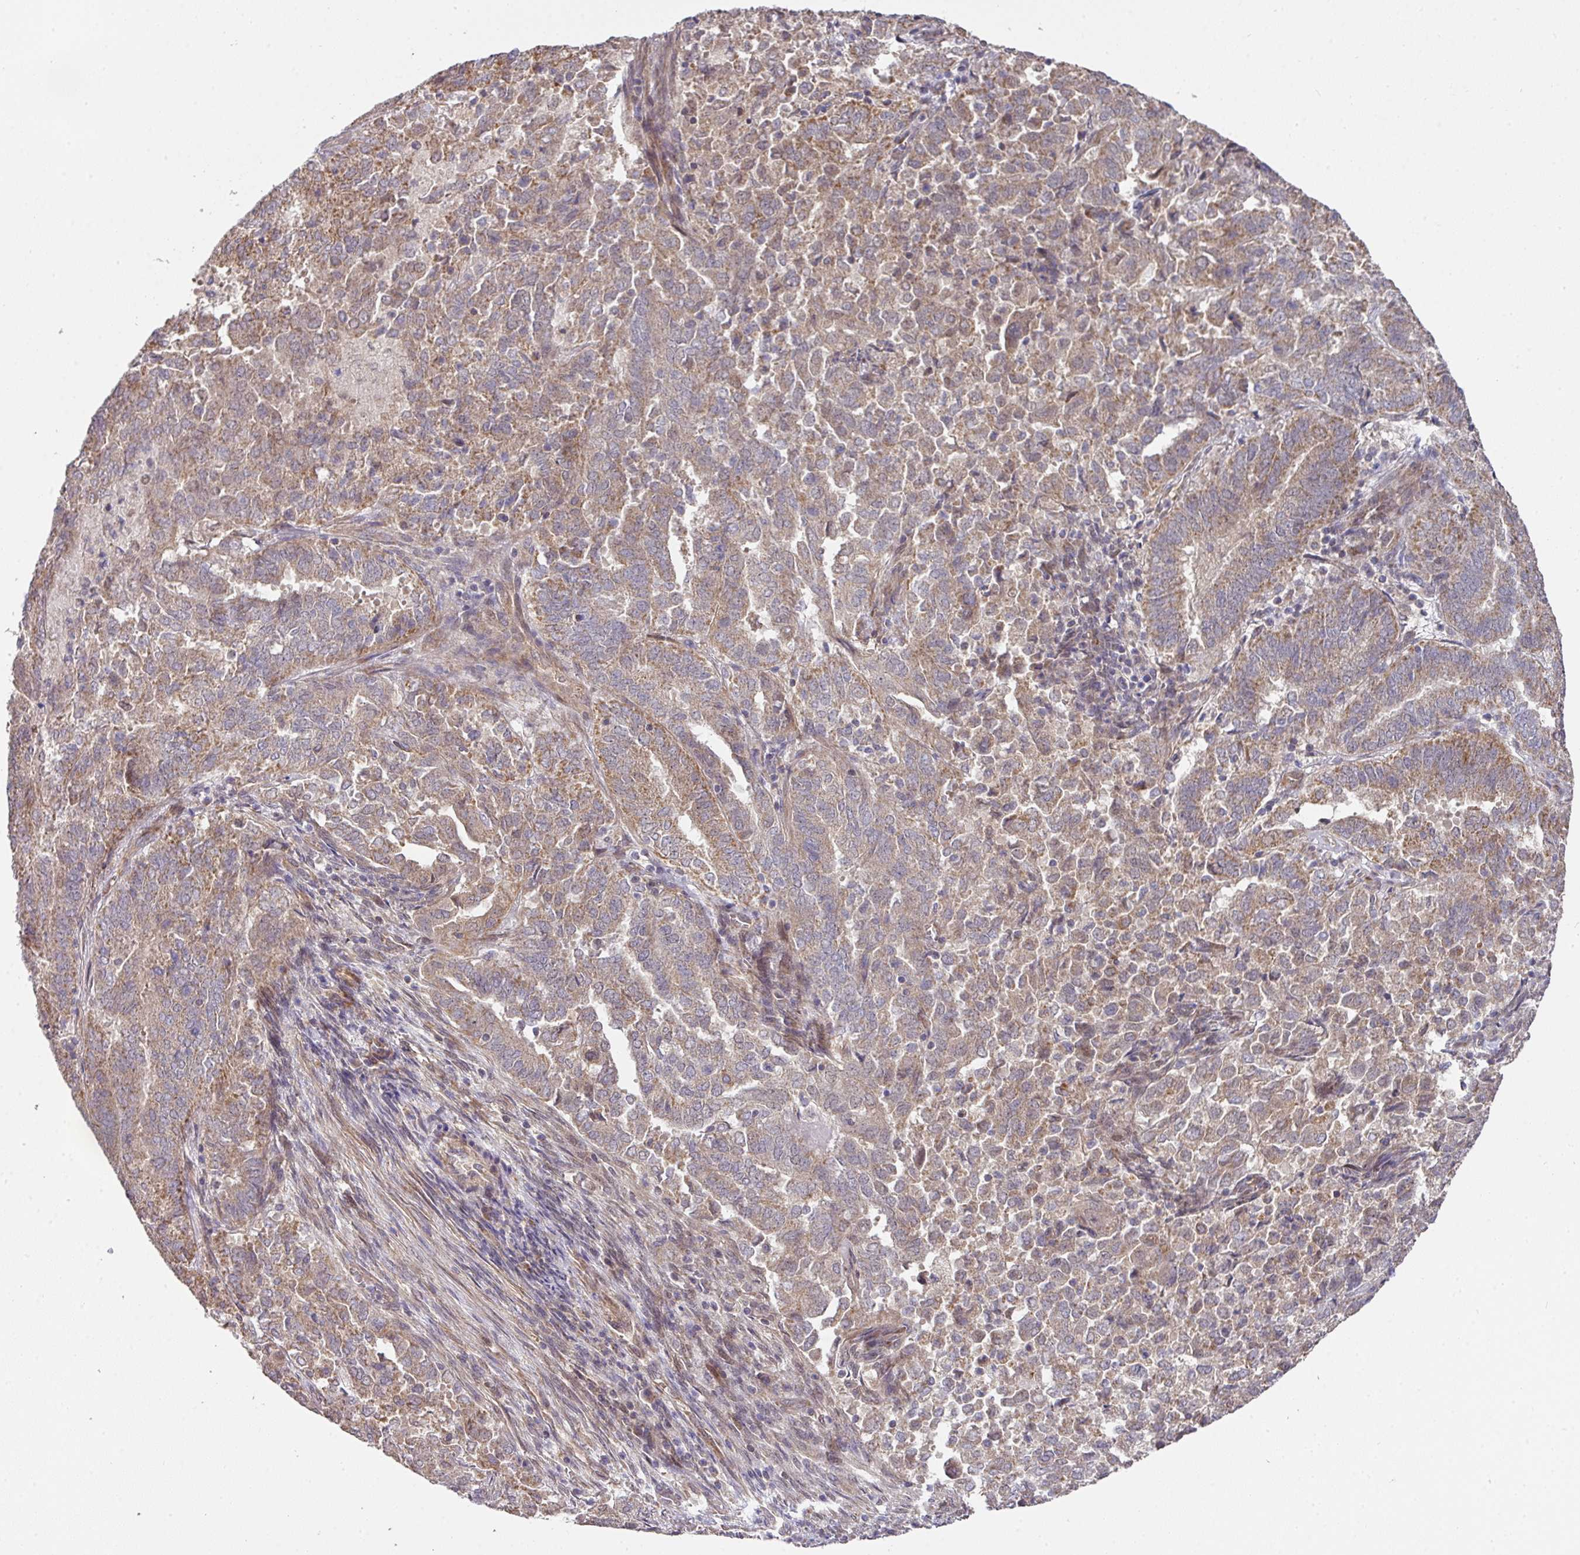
{"staining": {"intensity": "moderate", "quantity": "25%-75%", "location": "cytoplasmic/membranous"}, "tissue": "endometrial cancer", "cell_type": "Tumor cells", "image_type": "cancer", "snomed": [{"axis": "morphology", "description": "Adenocarcinoma, NOS"}, {"axis": "topography", "description": "Endometrium"}], "caption": "Tumor cells show medium levels of moderate cytoplasmic/membranous staining in approximately 25%-75% of cells in human endometrial adenocarcinoma.", "gene": "STK35", "patient": {"sex": "female", "age": 72}}